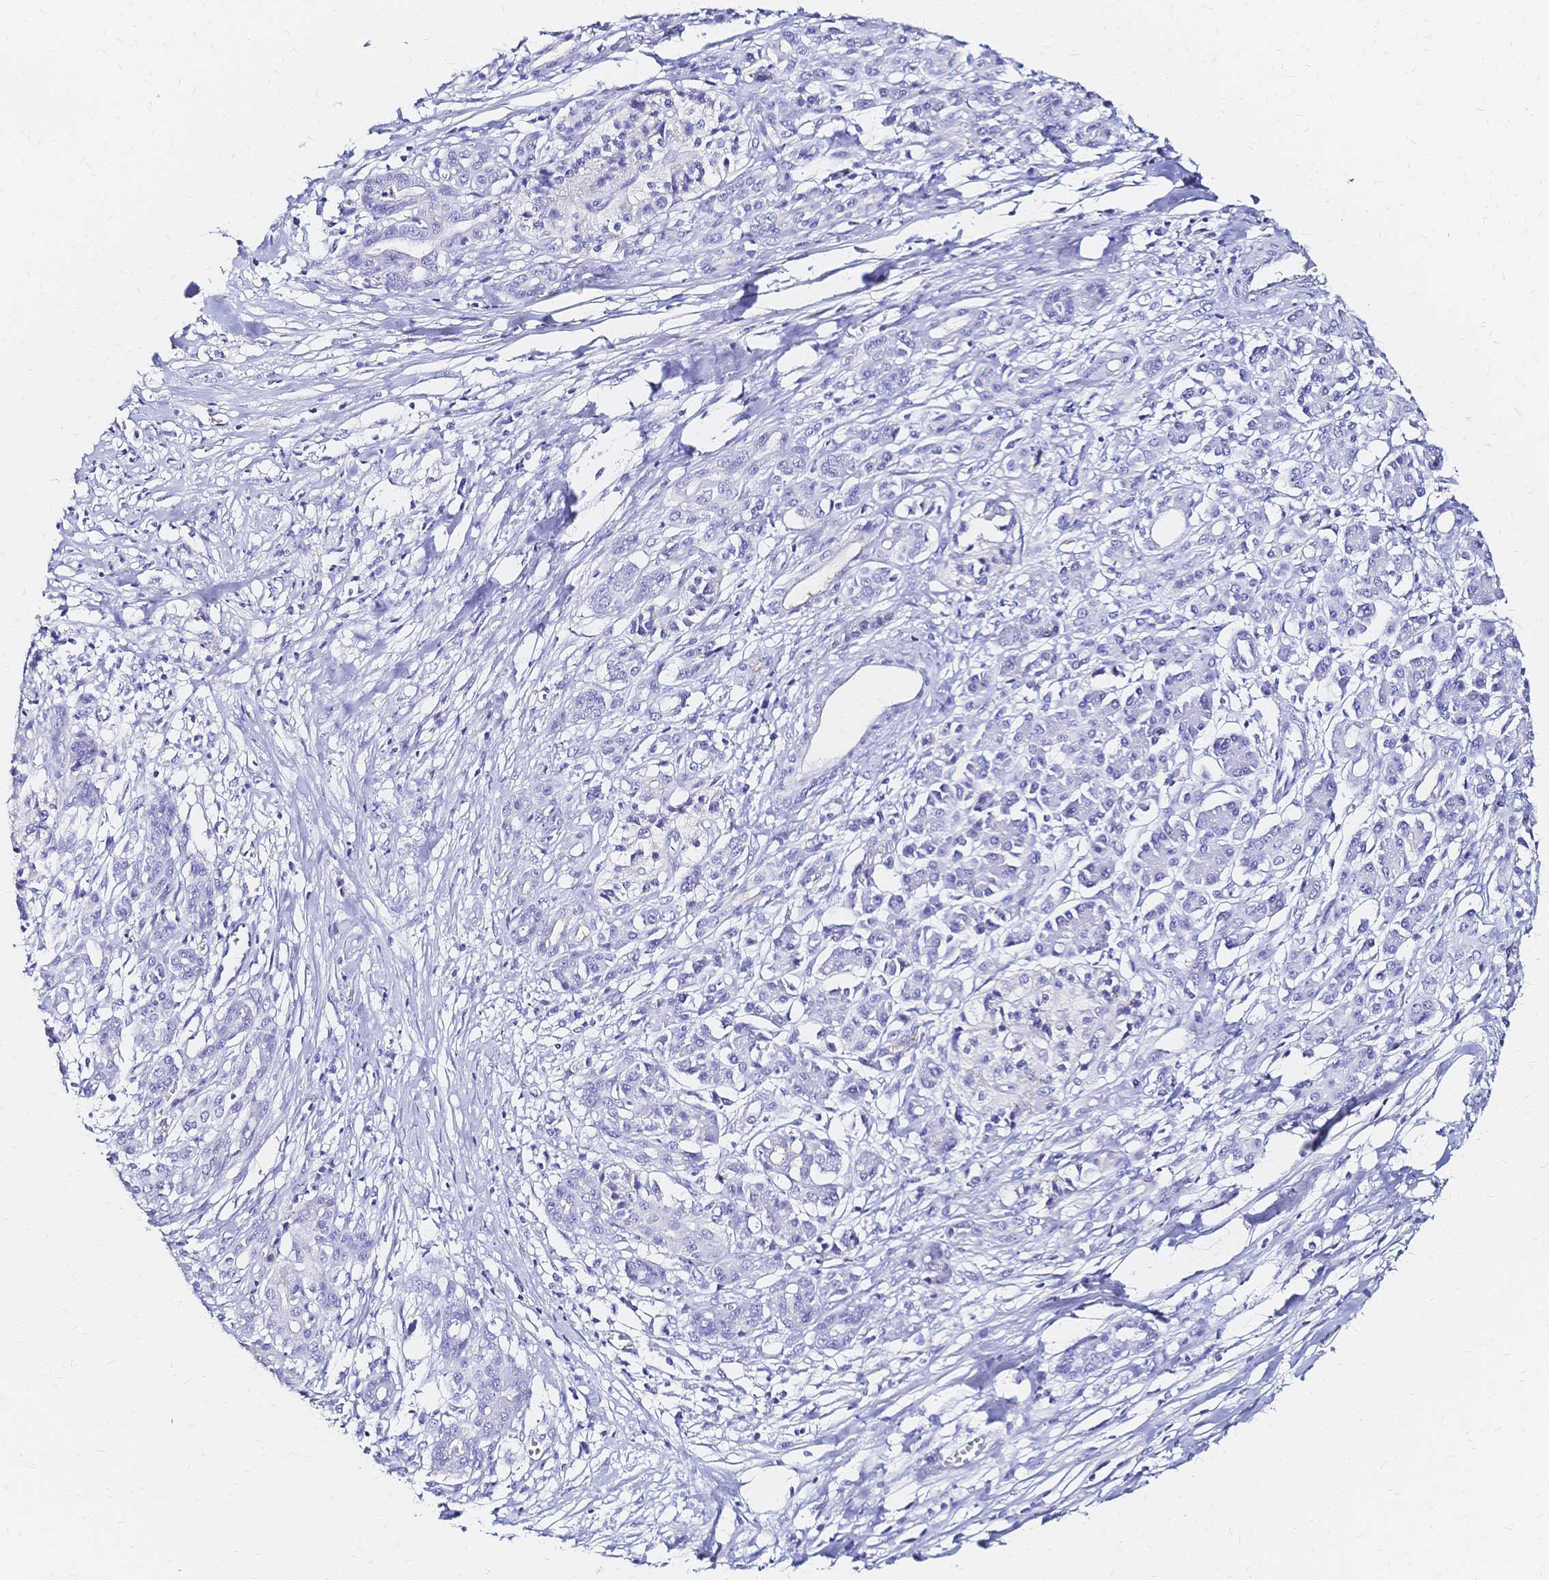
{"staining": {"intensity": "negative", "quantity": "none", "location": "none"}, "tissue": "pancreatic cancer", "cell_type": "Tumor cells", "image_type": "cancer", "snomed": [{"axis": "morphology", "description": "Adenocarcinoma, NOS"}, {"axis": "topography", "description": "Pancreas"}], "caption": "High power microscopy image of an immunohistochemistry (IHC) image of adenocarcinoma (pancreatic), revealing no significant positivity in tumor cells. (DAB (3,3'-diaminobenzidine) immunohistochemistry, high magnification).", "gene": "SLC5A1", "patient": {"sex": "female", "age": 68}}